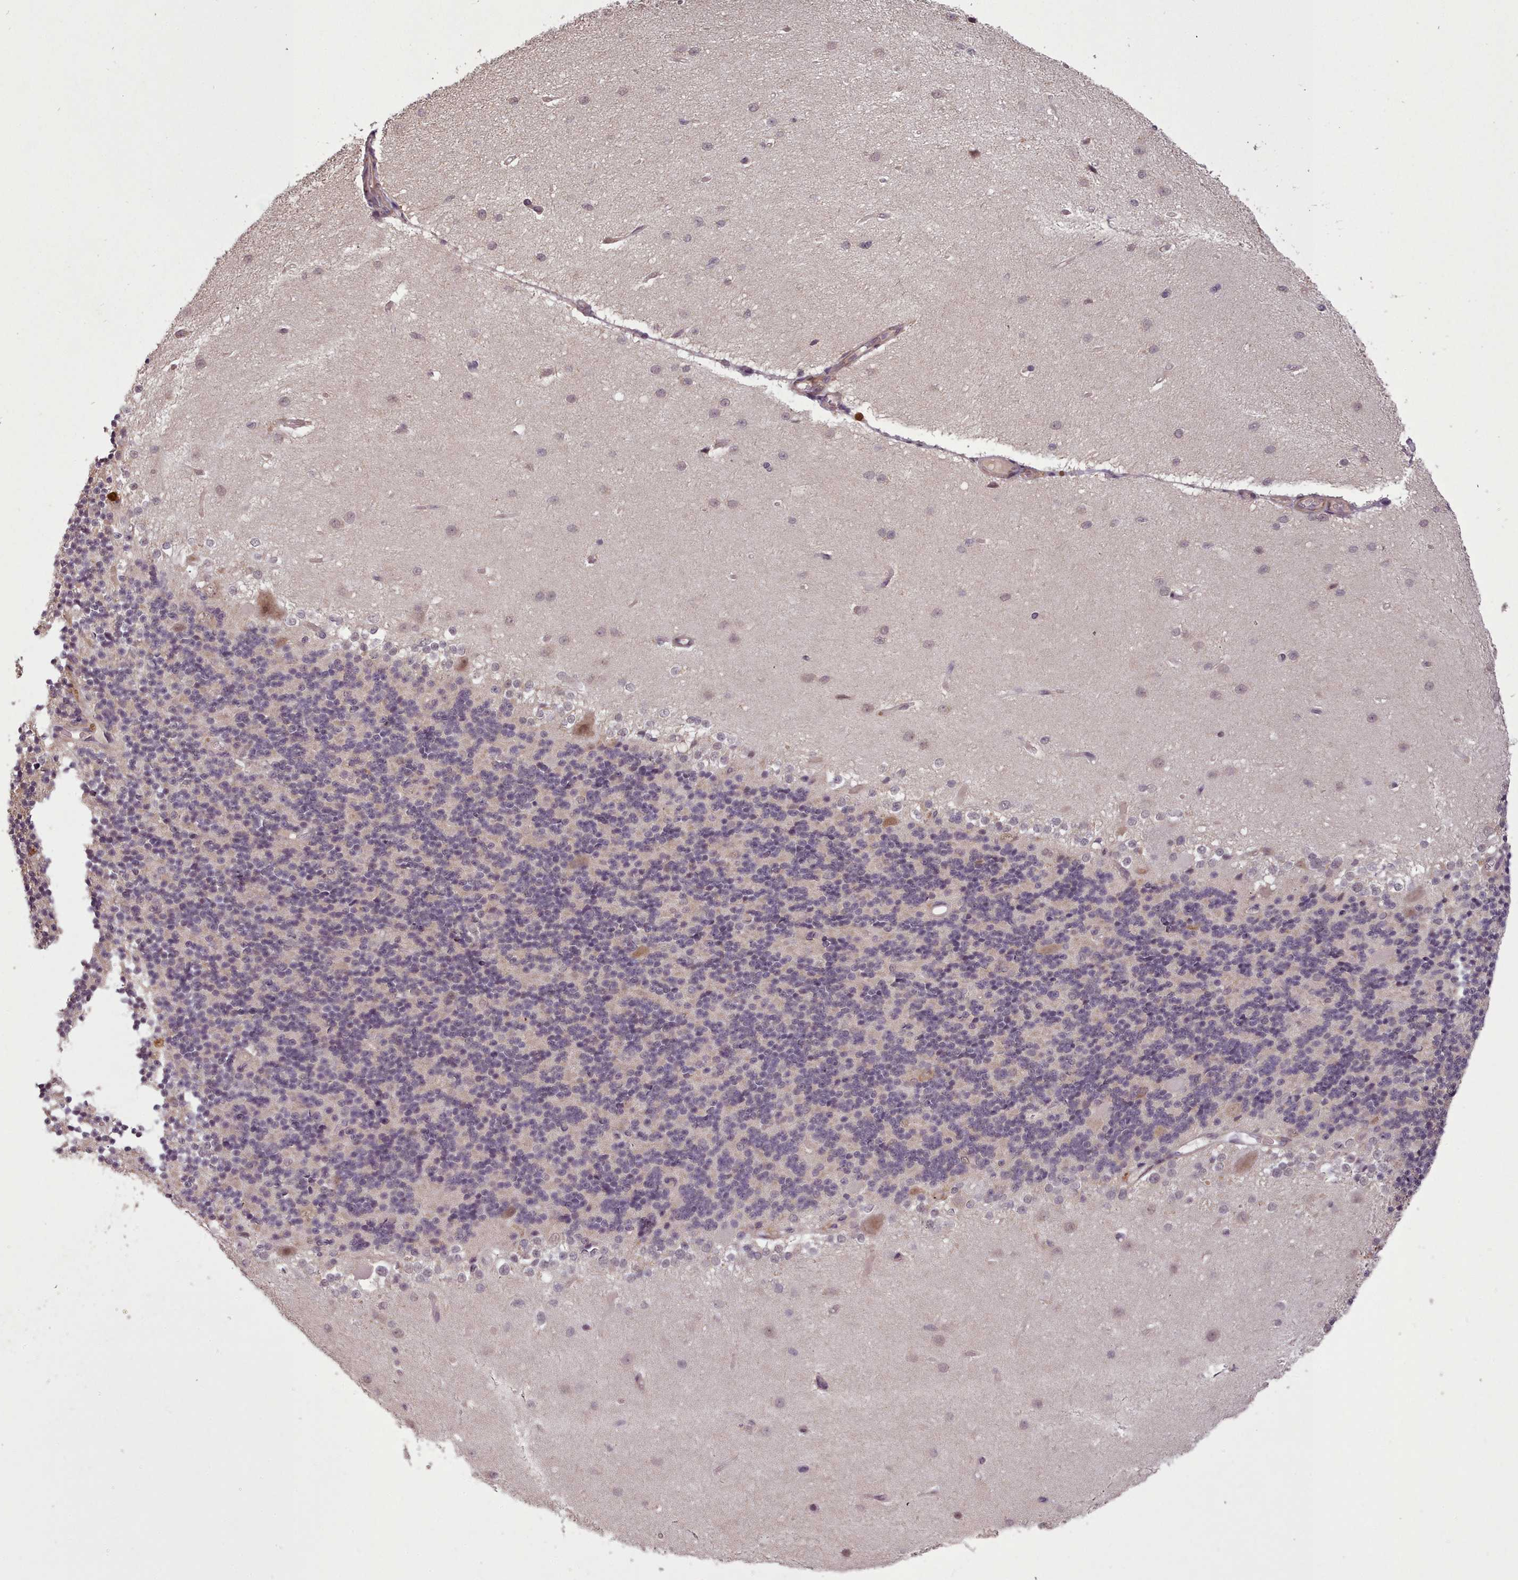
{"staining": {"intensity": "weak", "quantity": "25%-75%", "location": "cytoplasmic/membranous"}, "tissue": "cerebellum", "cell_type": "Cells in granular layer", "image_type": "normal", "snomed": [{"axis": "morphology", "description": "Normal tissue, NOS"}, {"axis": "topography", "description": "Cerebellum"}], "caption": "DAB (3,3'-diaminobenzidine) immunohistochemical staining of unremarkable cerebellum demonstrates weak cytoplasmic/membranous protein staining in about 25%-75% of cells in granular layer.", "gene": "CDC6", "patient": {"sex": "female", "age": 29}}